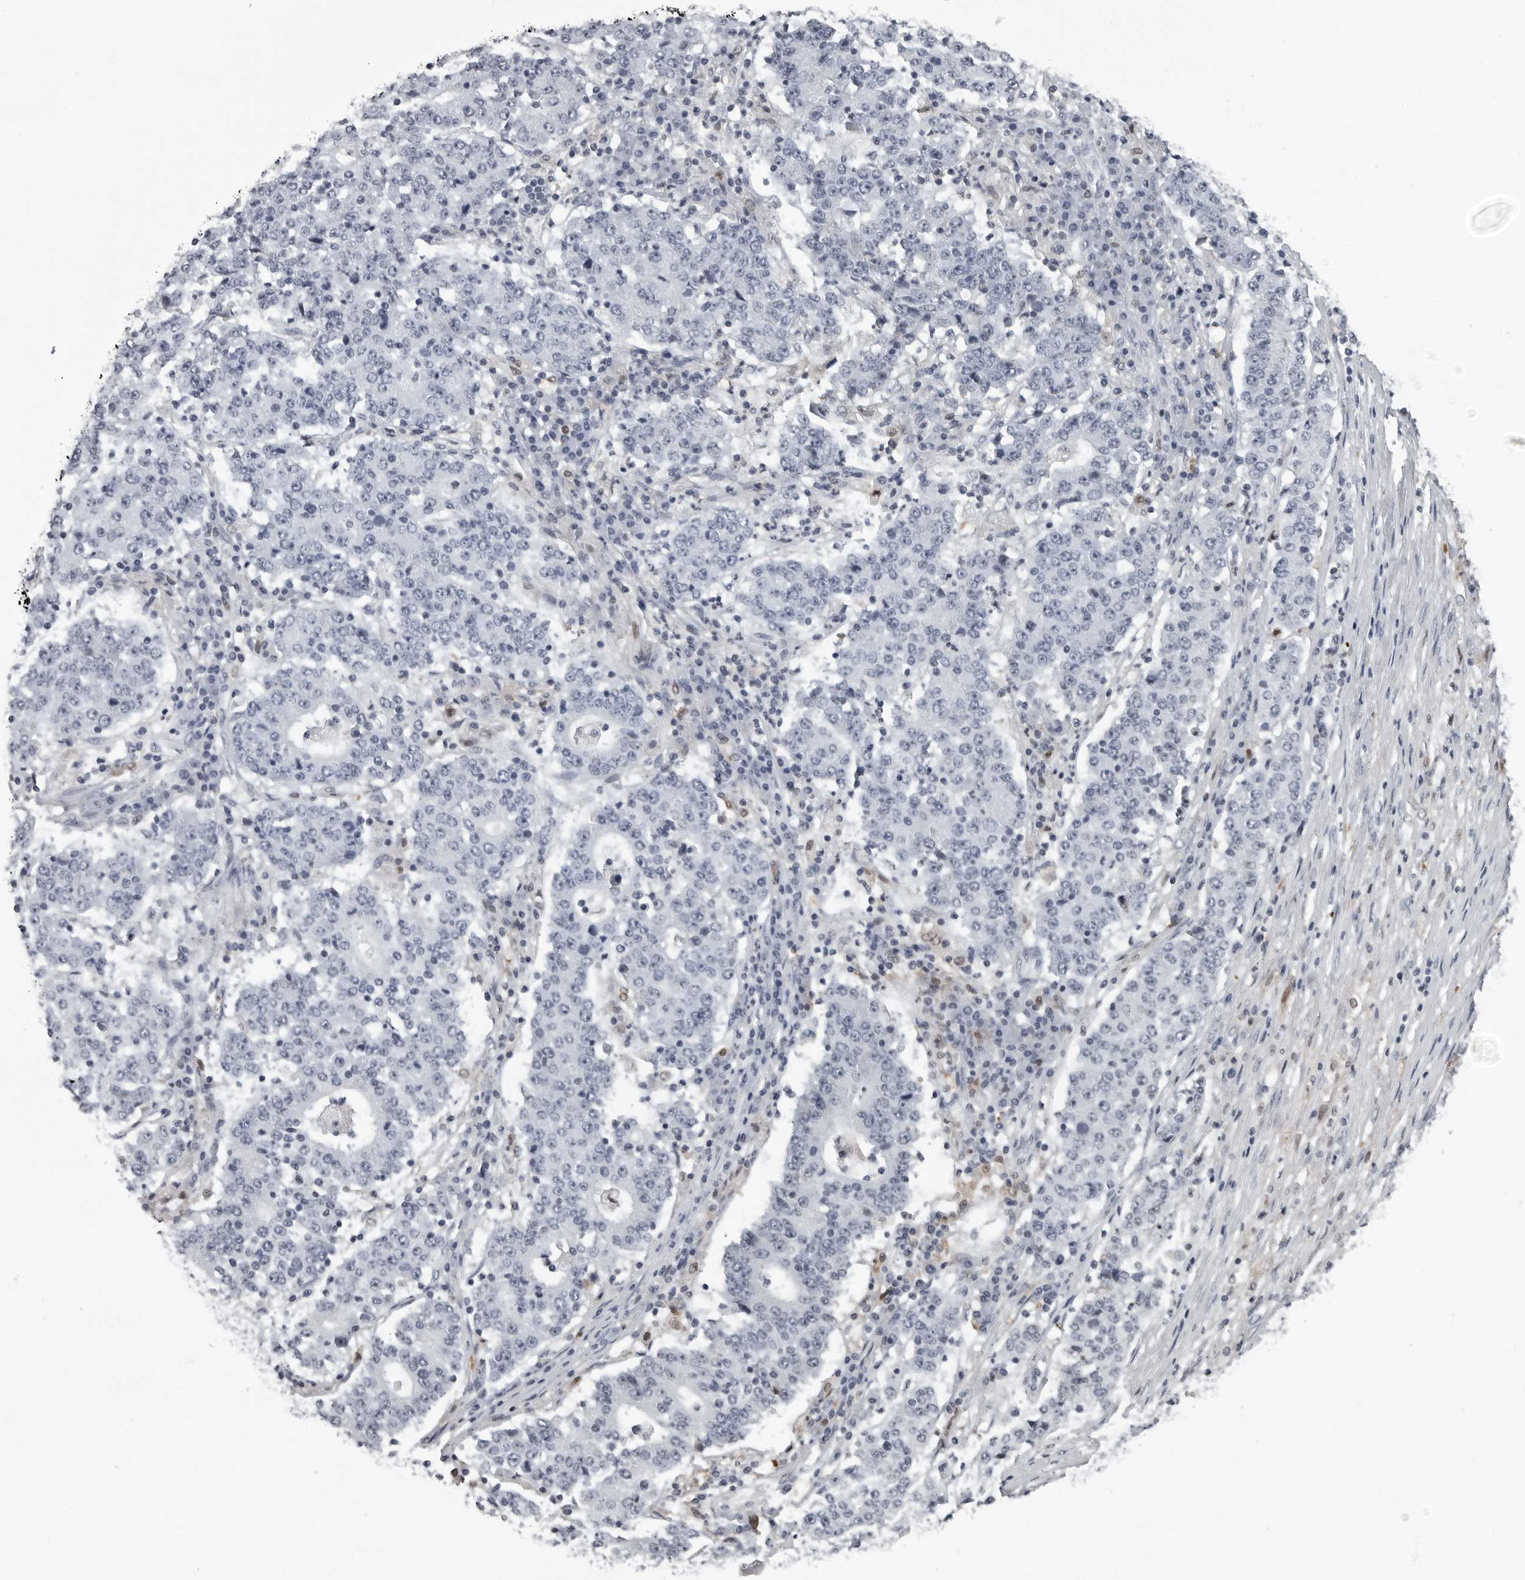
{"staining": {"intensity": "negative", "quantity": "none", "location": "none"}, "tissue": "stomach cancer", "cell_type": "Tumor cells", "image_type": "cancer", "snomed": [{"axis": "morphology", "description": "Adenocarcinoma, NOS"}, {"axis": "topography", "description": "Stomach"}], "caption": "This is an immunohistochemistry (IHC) photomicrograph of stomach adenocarcinoma. There is no staining in tumor cells.", "gene": "LZIC", "patient": {"sex": "male", "age": 59}}